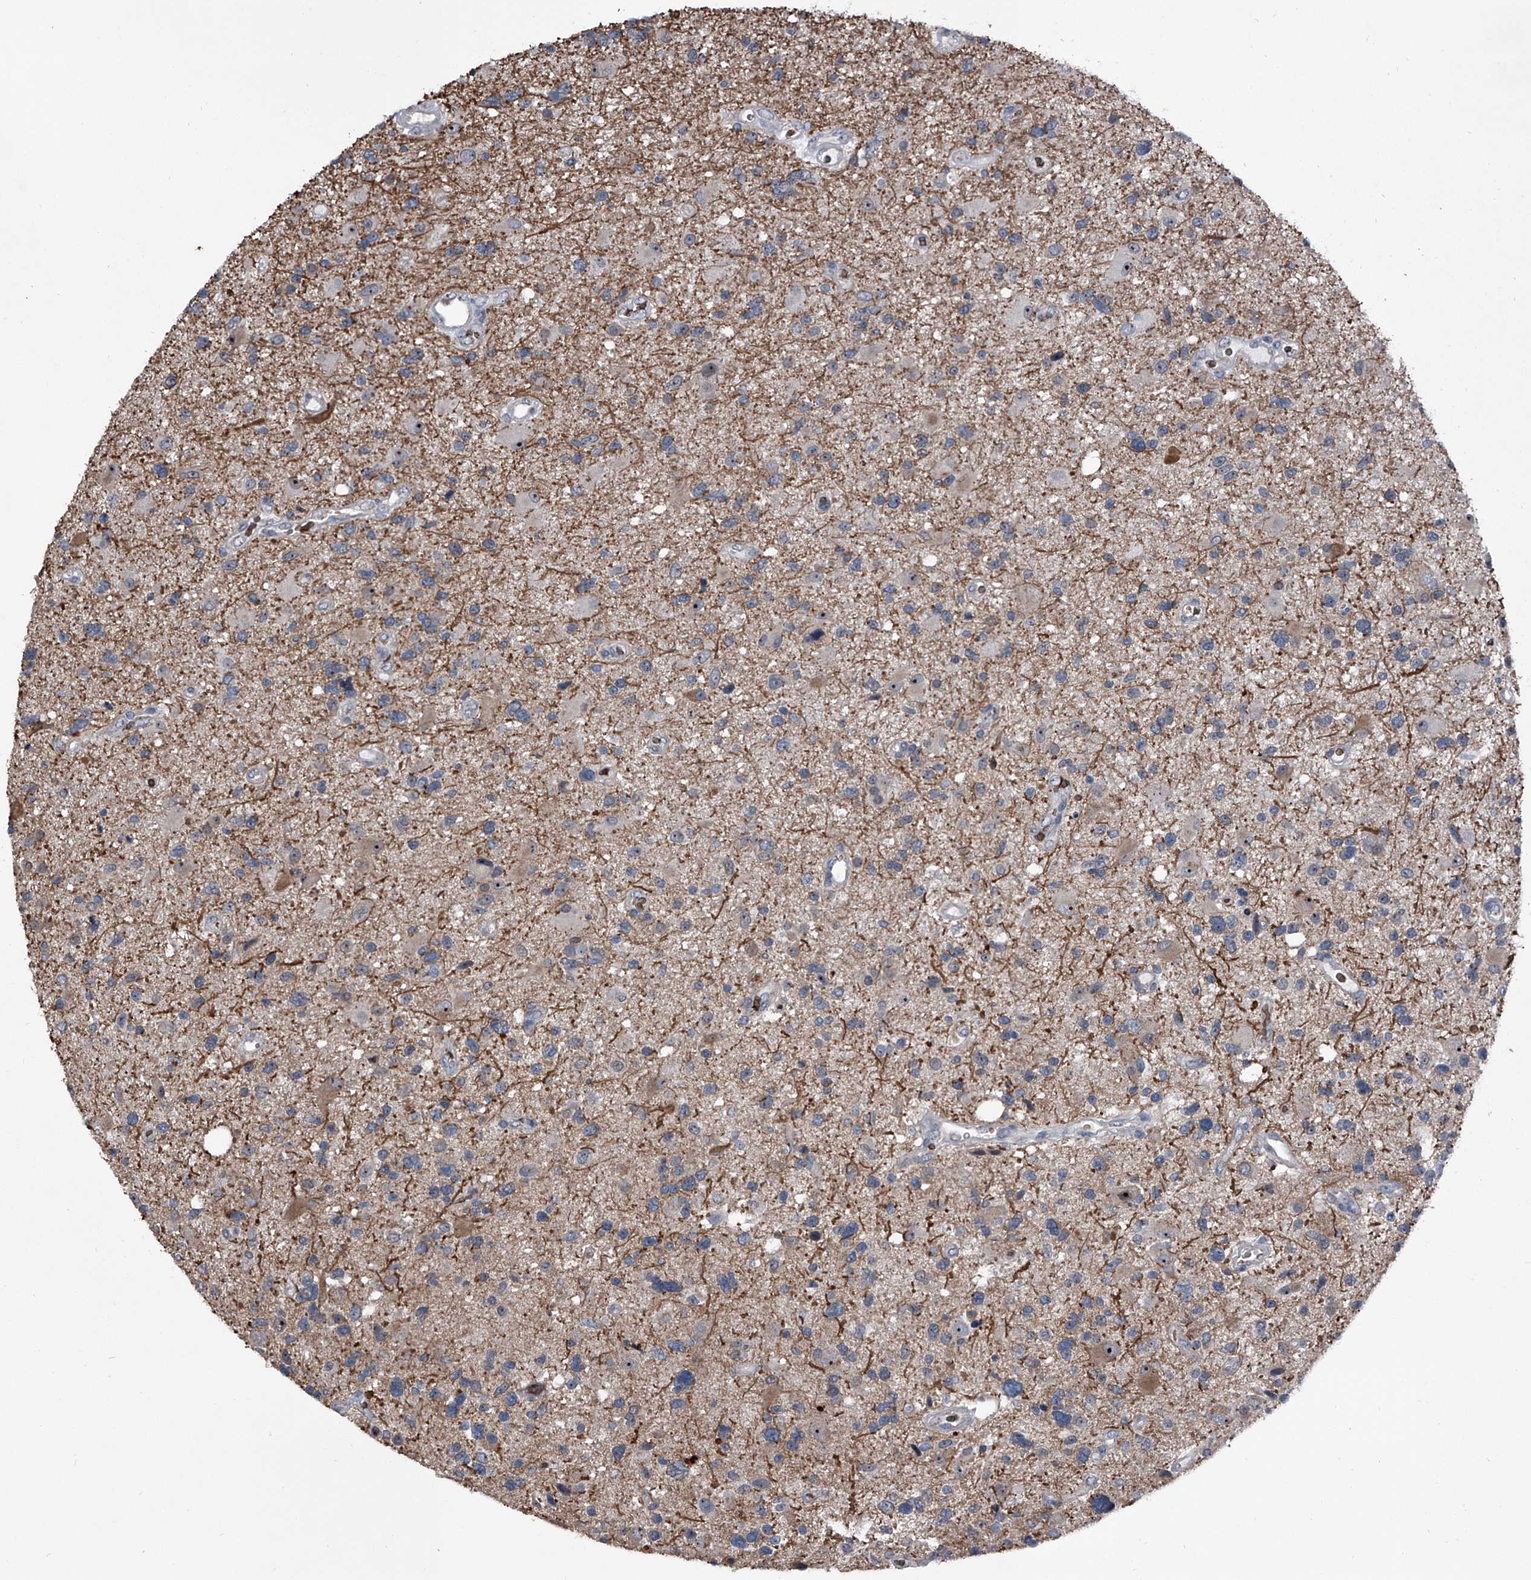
{"staining": {"intensity": "weak", "quantity": "<25%", "location": "cytoplasmic/membranous"}, "tissue": "glioma", "cell_type": "Tumor cells", "image_type": "cancer", "snomed": [{"axis": "morphology", "description": "Glioma, malignant, High grade"}, {"axis": "topography", "description": "Brain"}], "caption": "The image exhibits no significant staining in tumor cells of high-grade glioma (malignant).", "gene": "CEP85L", "patient": {"sex": "male", "age": 33}}